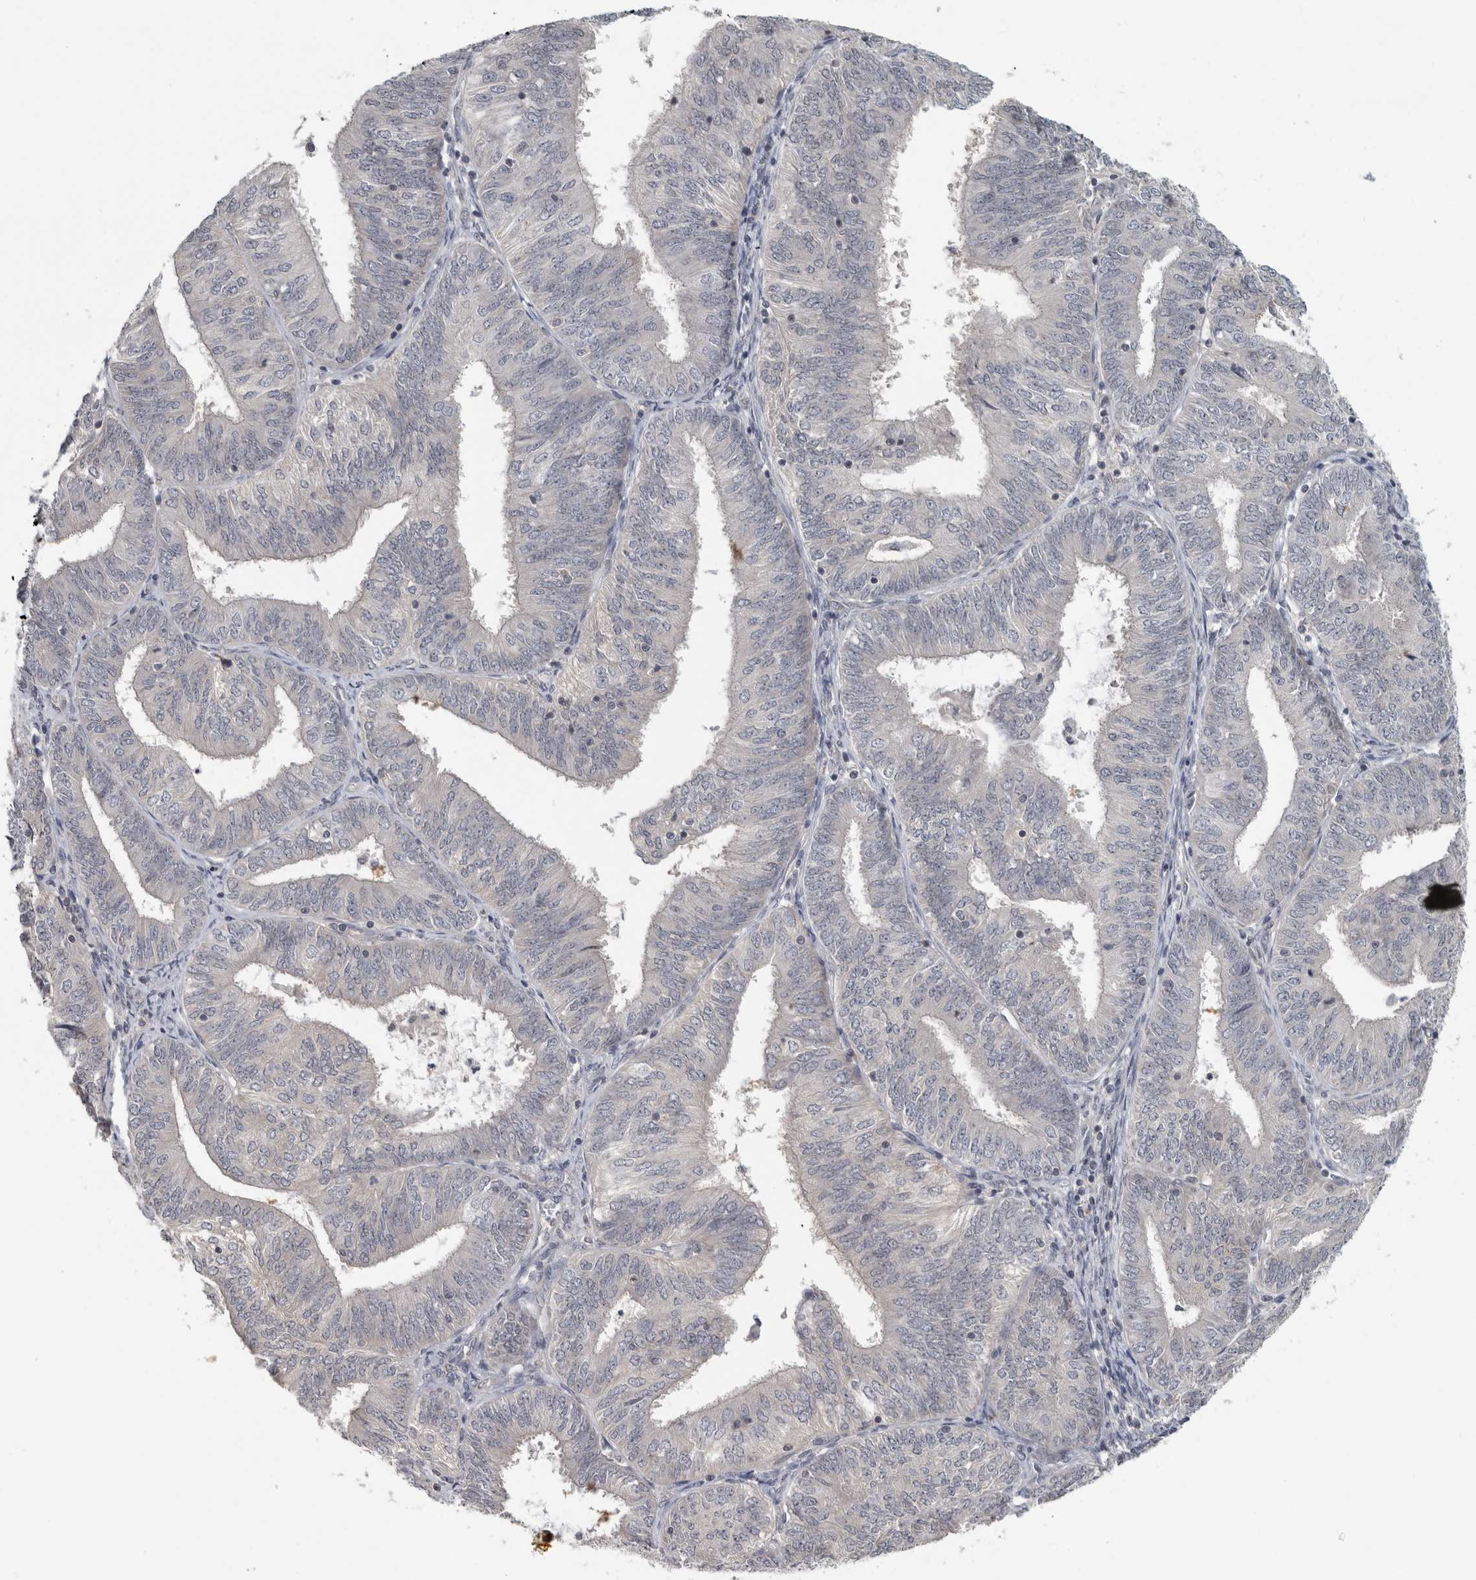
{"staining": {"intensity": "negative", "quantity": "none", "location": "none"}, "tissue": "endometrial cancer", "cell_type": "Tumor cells", "image_type": "cancer", "snomed": [{"axis": "morphology", "description": "Adenocarcinoma, NOS"}, {"axis": "topography", "description": "Endometrium"}], "caption": "A high-resolution histopathology image shows immunohistochemistry staining of adenocarcinoma (endometrial), which displays no significant staining in tumor cells.", "gene": "RBM28", "patient": {"sex": "female", "age": 58}}